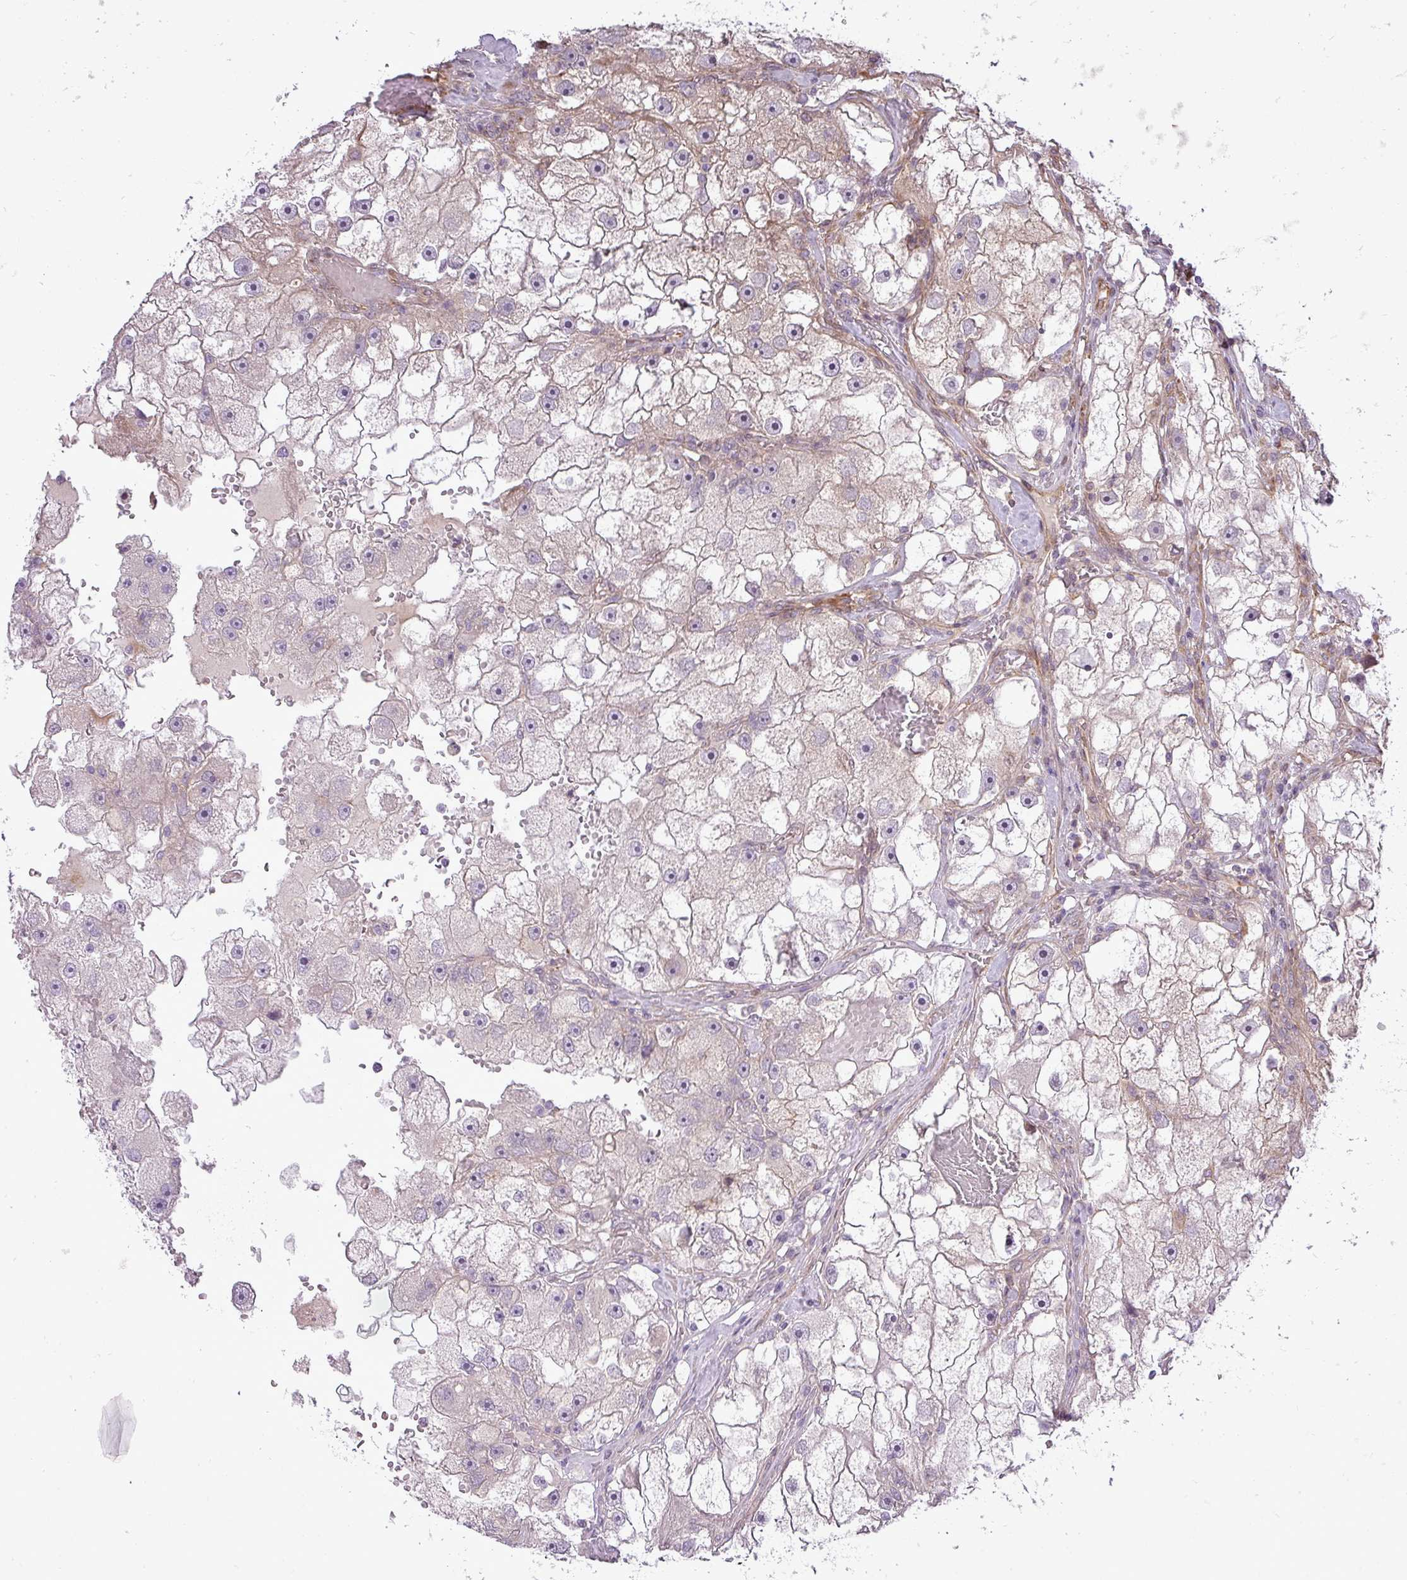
{"staining": {"intensity": "weak", "quantity": "<25%", "location": "cytoplasmic/membranous"}, "tissue": "renal cancer", "cell_type": "Tumor cells", "image_type": "cancer", "snomed": [{"axis": "morphology", "description": "Adenocarcinoma, NOS"}, {"axis": "topography", "description": "Kidney"}], "caption": "Immunohistochemistry (IHC) image of neoplastic tissue: renal cancer stained with DAB exhibits no significant protein expression in tumor cells.", "gene": "PDRG1", "patient": {"sex": "male", "age": 63}}